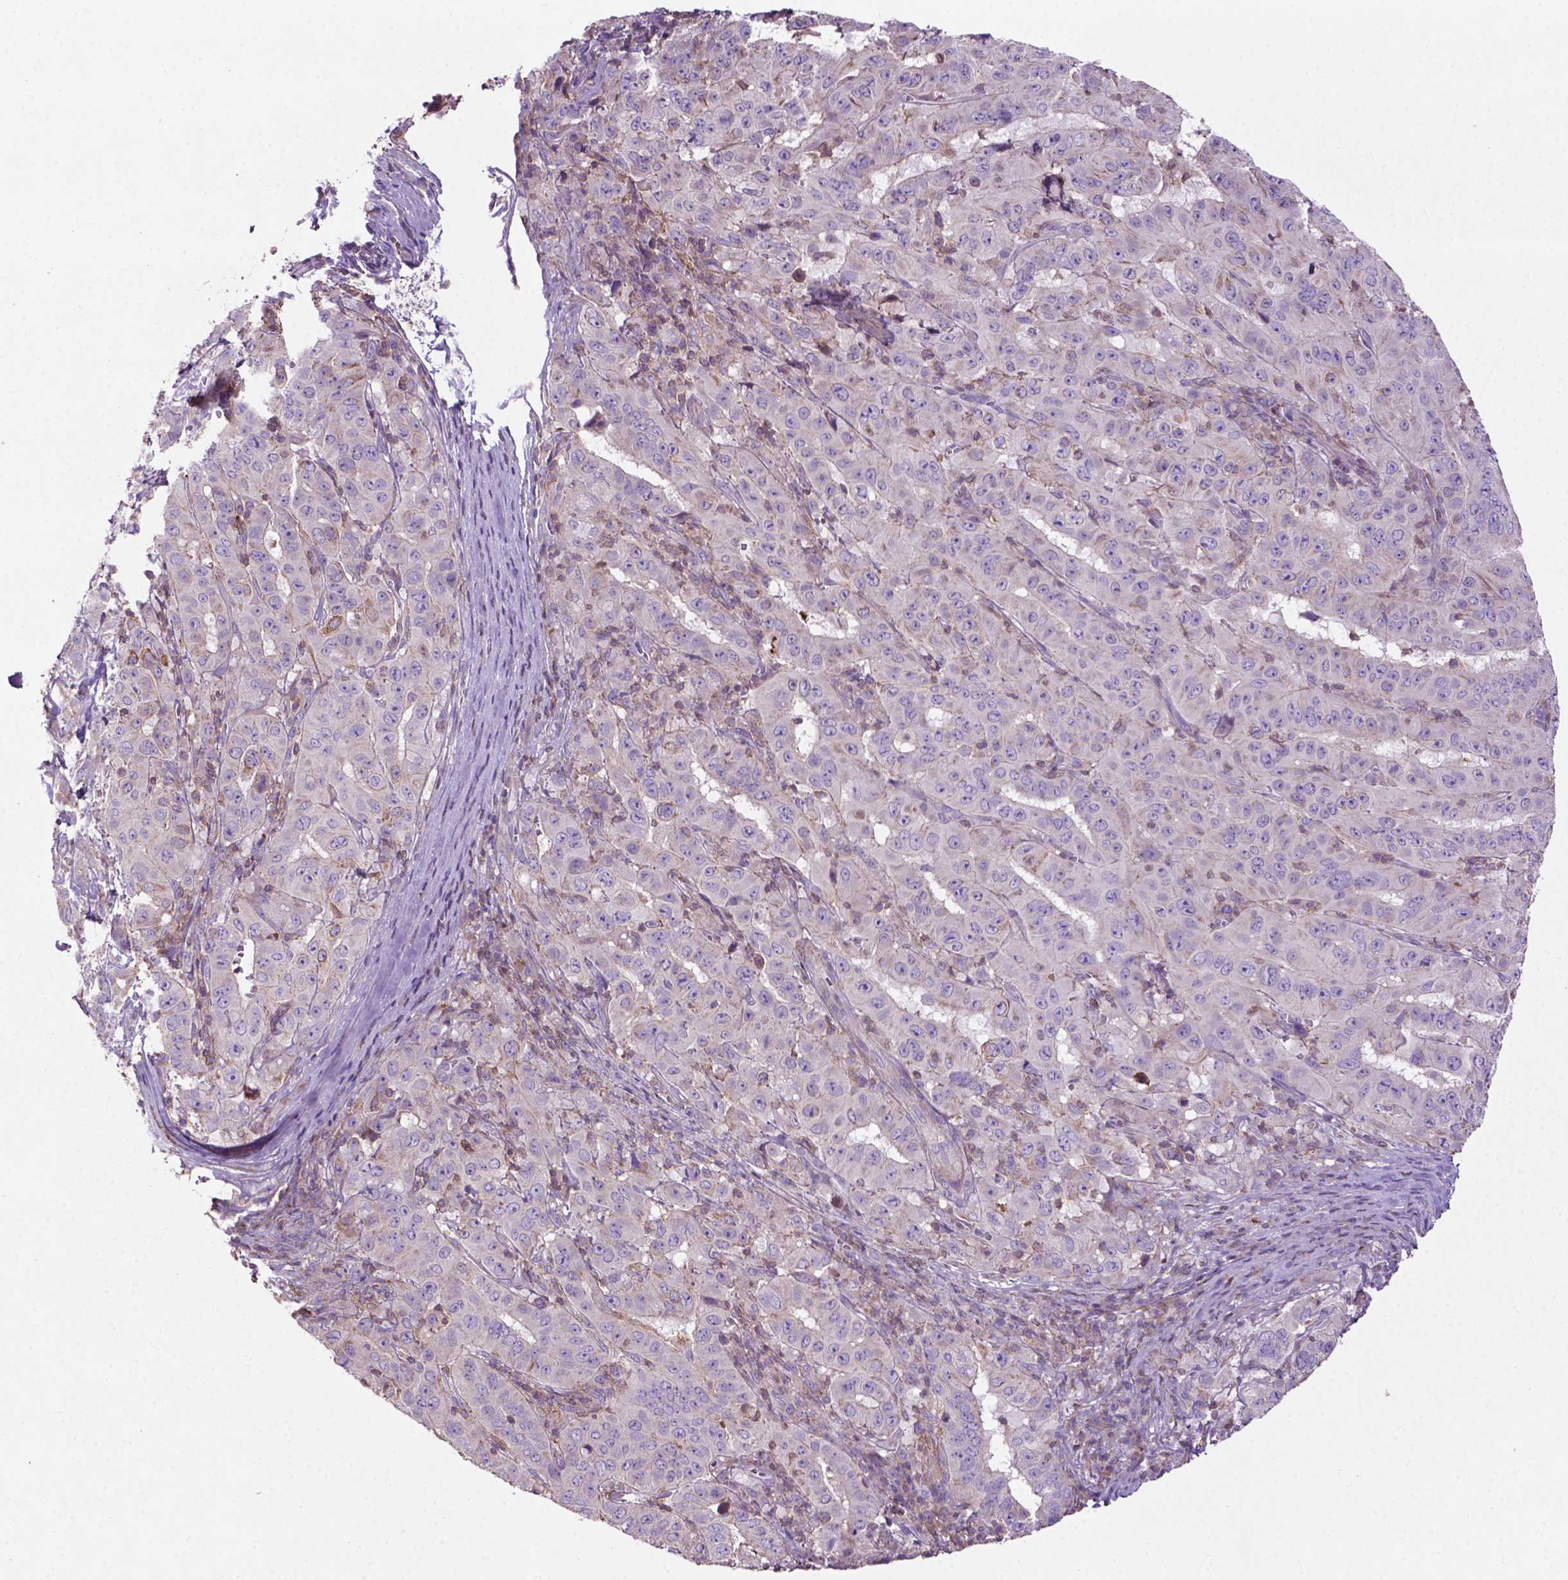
{"staining": {"intensity": "negative", "quantity": "none", "location": "none"}, "tissue": "pancreatic cancer", "cell_type": "Tumor cells", "image_type": "cancer", "snomed": [{"axis": "morphology", "description": "Adenocarcinoma, NOS"}, {"axis": "topography", "description": "Pancreas"}], "caption": "The micrograph shows no significant staining in tumor cells of pancreatic cancer (adenocarcinoma).", "gene": "BMP4", "patient": {"sex": "male", "age": 63}}